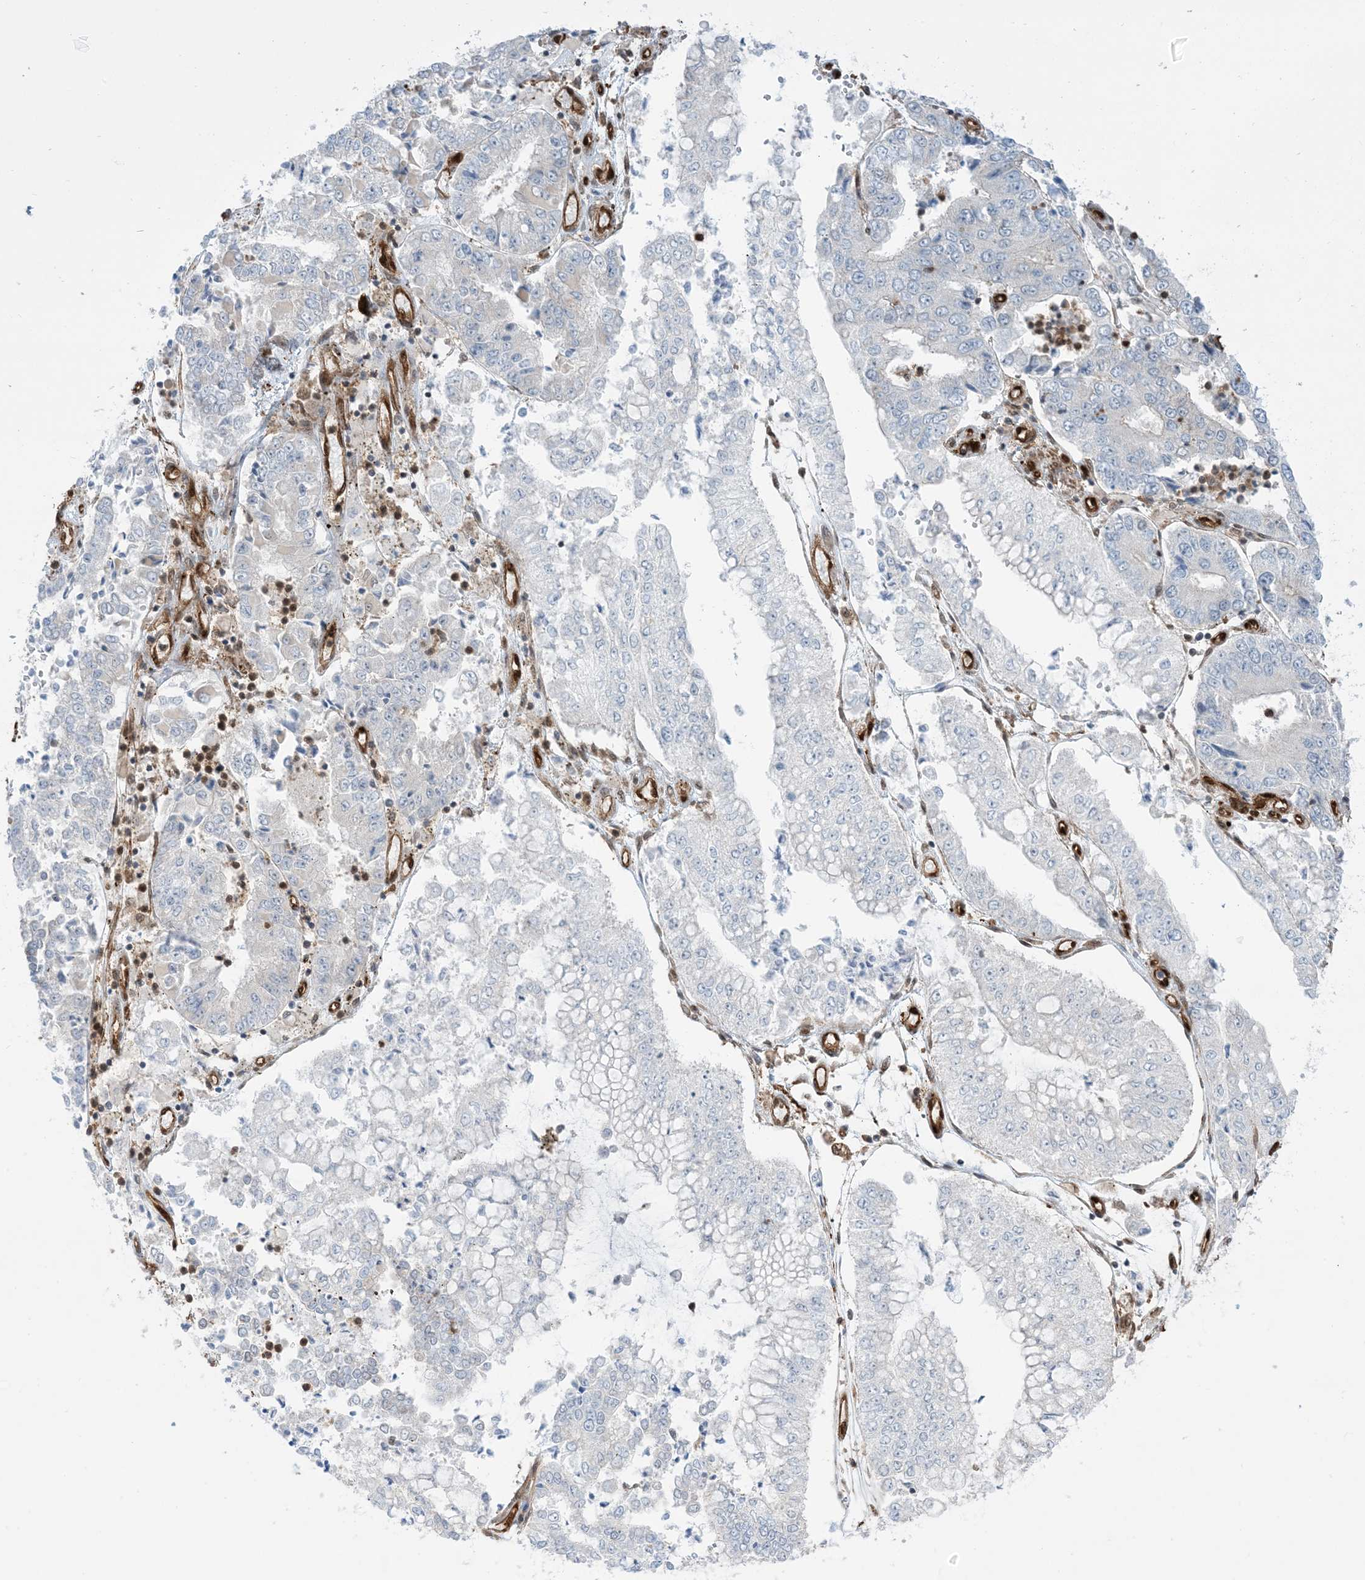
{"staining": {"intensity": "negative", "quantity": "none", "location": "none"}, "tissue": "stomach cancer", "cell_type": "Tumor cells", "image_type": "cancer", "snomed": [{"axis": "morphology", "description": "Adenocarcinoma, NOS"}, {"axis": "topography", "description": "Stomach"}], "caption": "Immunohistochemistry (IHC) photomicrograph of human adenocarcinoma (stomach) stained for a protein (brown), which exhibits no staining in tumor cells.", "gene": "PPM1F", "patient": {"sex": "male", "age": 76}}